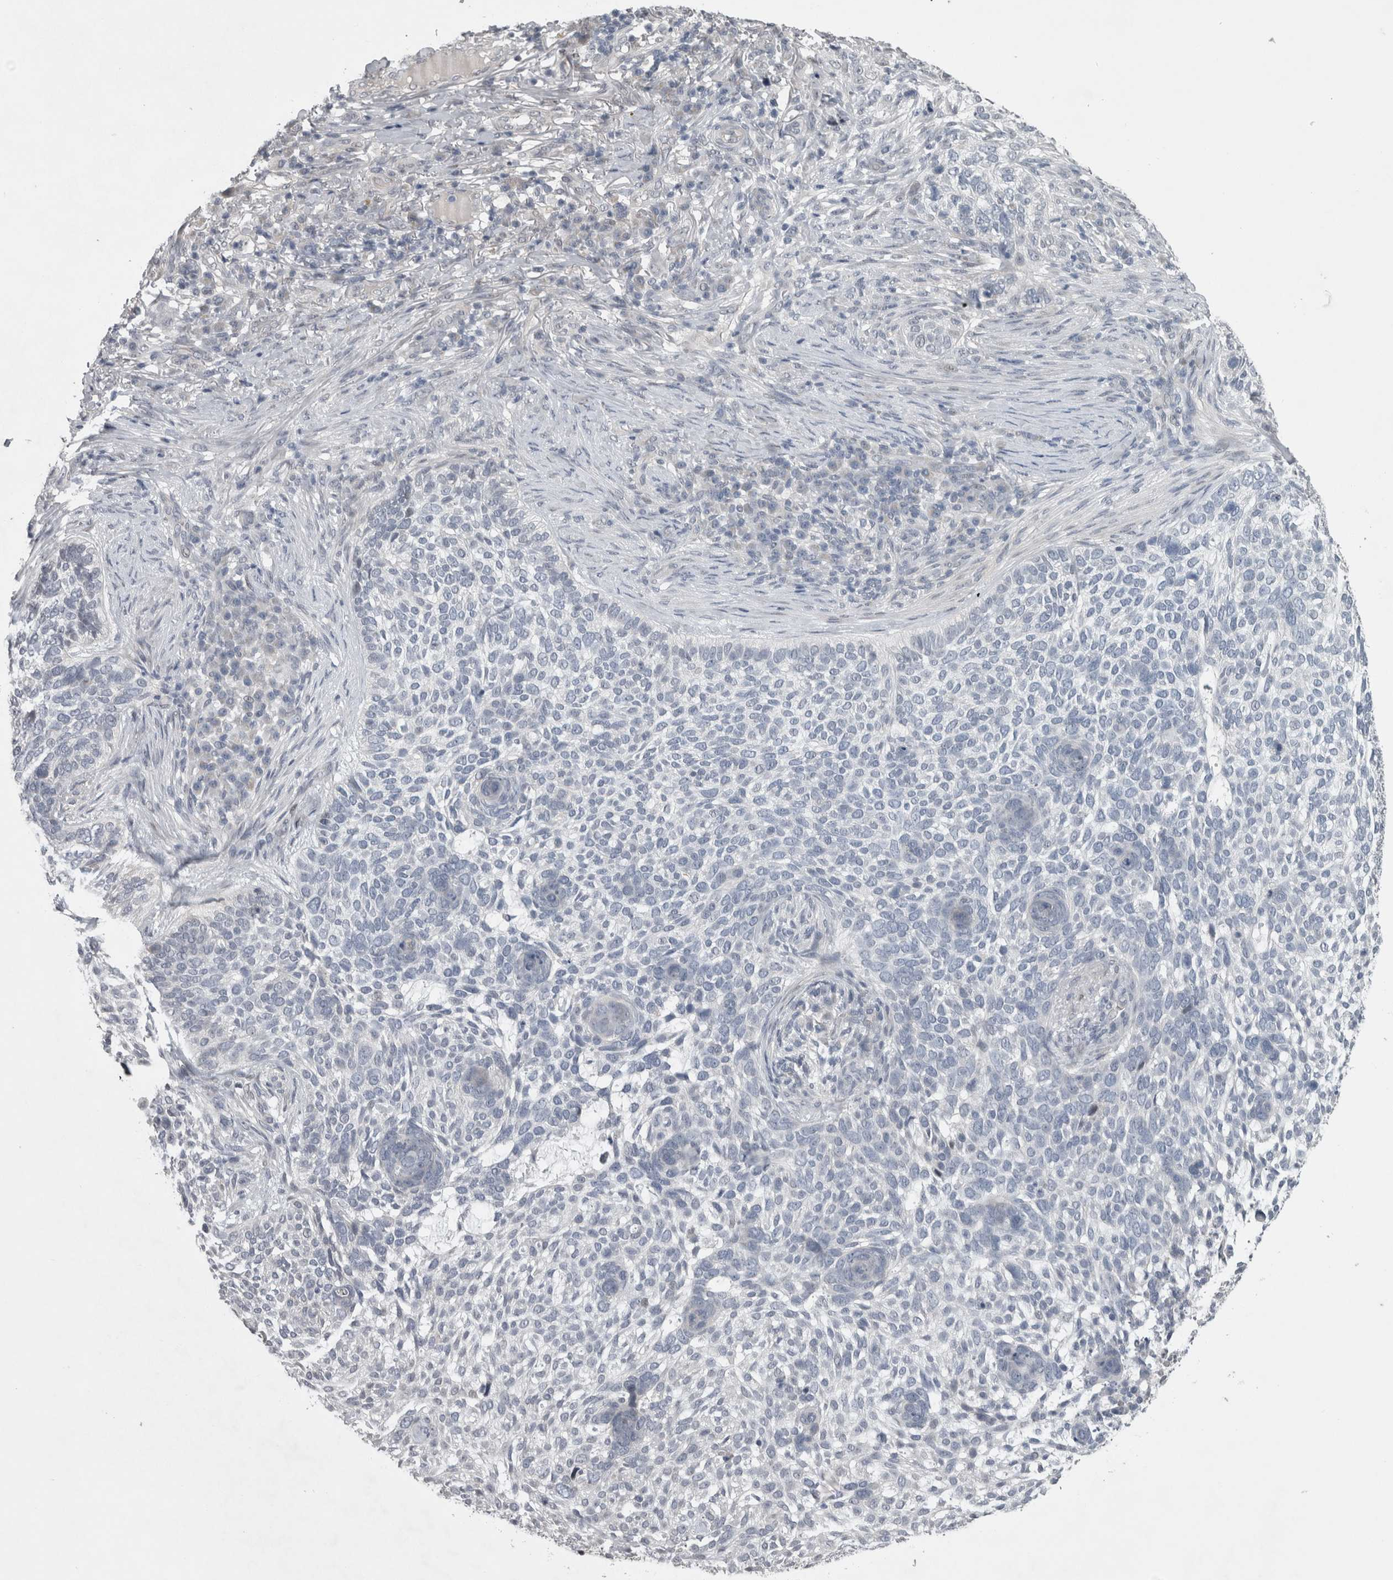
{"staining": {"intensity": "negative", "quantity": "none", "location": "none"}, "tissue": "skin cancer", "cell_type": "Tumor cells", "image_type": "cancer", "snomed": [{"axis": "morphology", "description": "Basal cell carcinoma"}, {"axis": "topography", "description": "Skin"}], "caption": "The photomicrograph shows no significant positivity in tumor cells of skin basal cell carcinoma. (DAB IHC visualized using brightfield microscopy, high magnification).", "gene": "IFI44", "patient": {"sex": "female", "age": 64}}